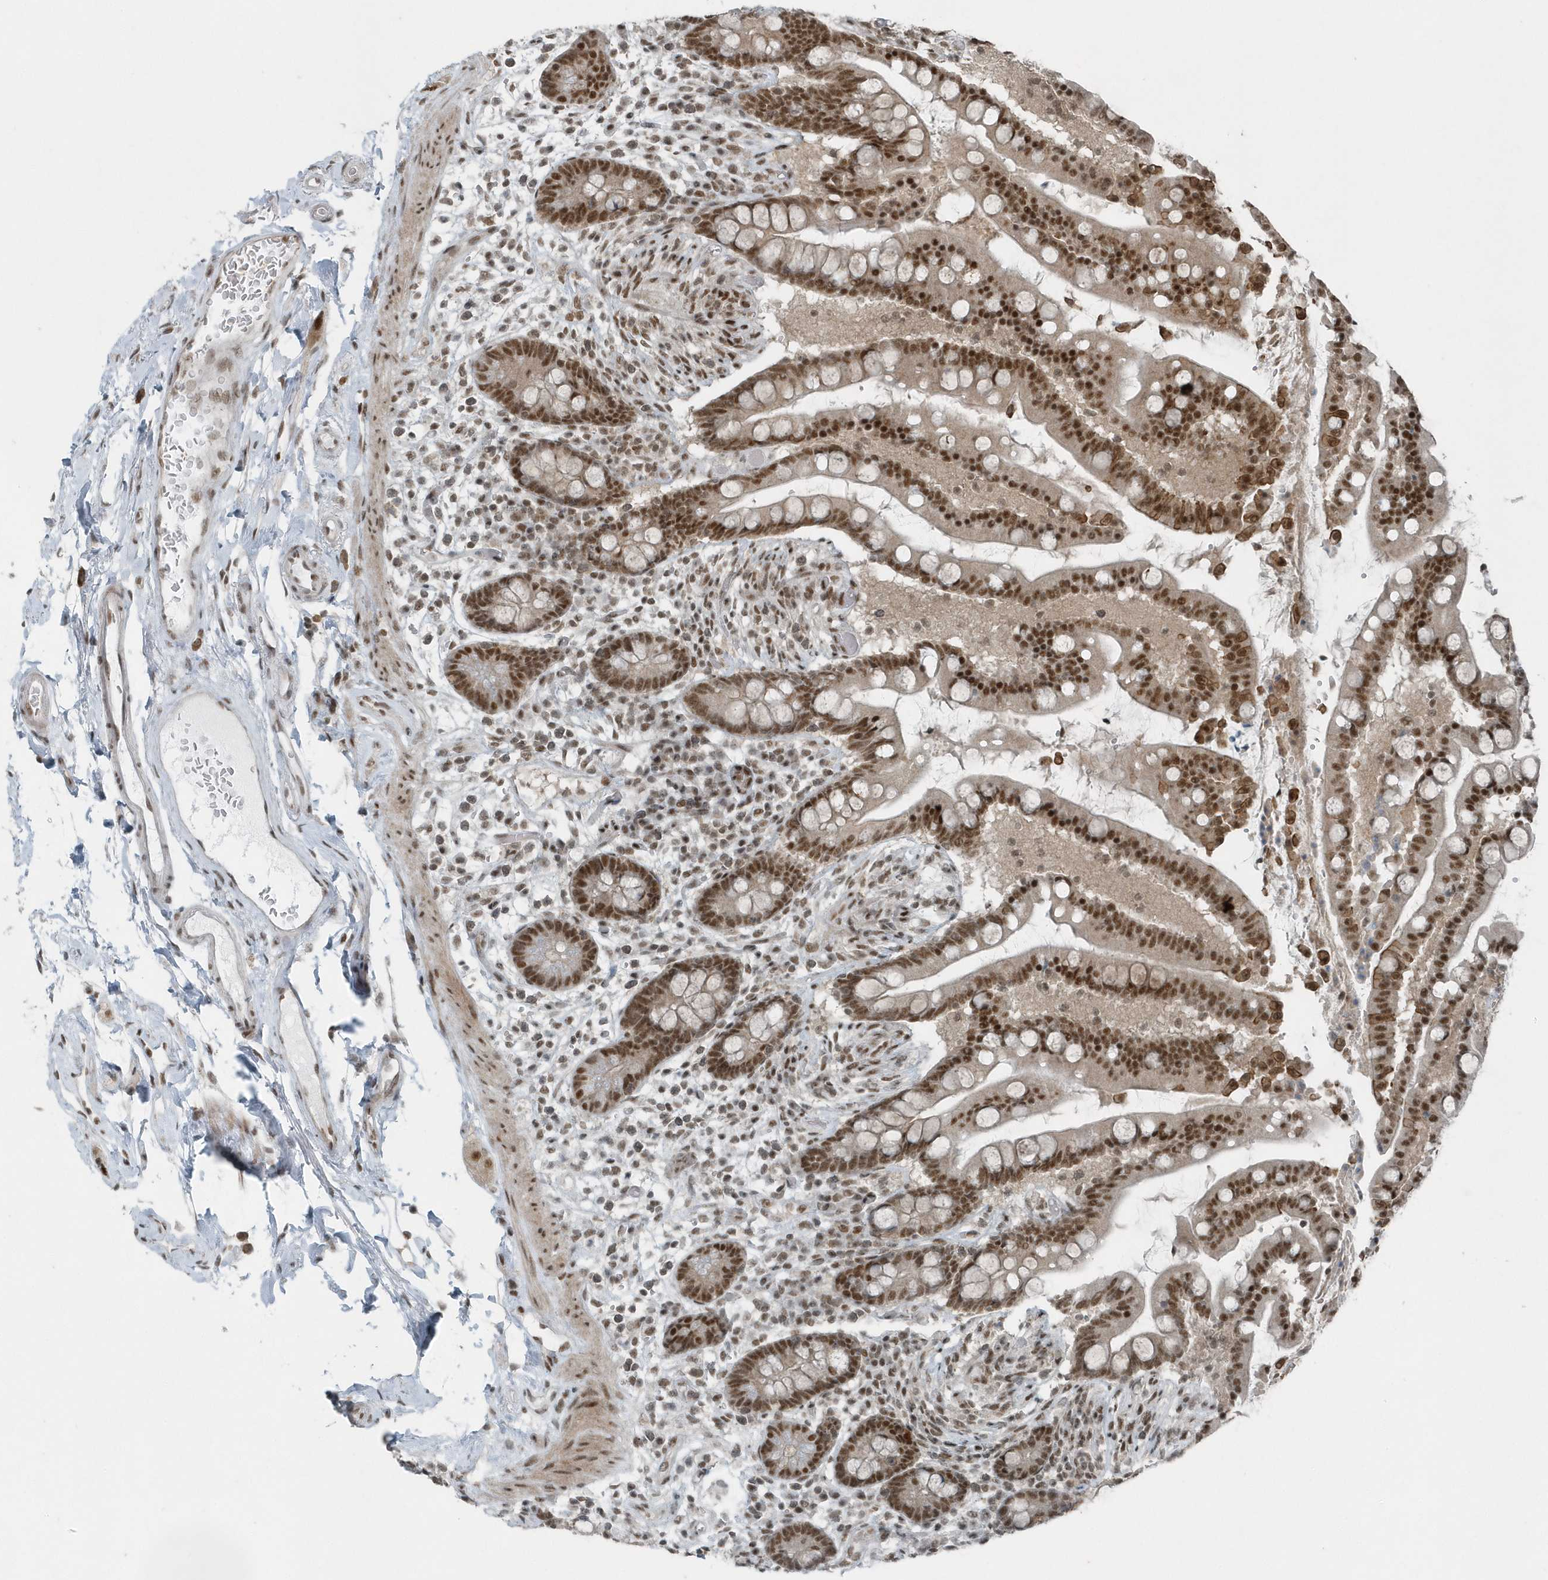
{"staining": {"intensity": "moderate", "quantity": ">75%", "location": "nuclear"}, "tissue": "colon", "cell_type": "Endothelial cells", "image_type": "normal", "snomed": [{"axis": "morphology", "description": "Normal tissue, NOS"}, {"axis": "topography", "description": "Colon"}], "caption": "About >75% of endothelial cells in normal colon reveal moderate nuclear protein expression as visualized by brown immunohistochemical staining.", "gene": "YTHDC1", "patient": {"sex": "male", "age": 73}}